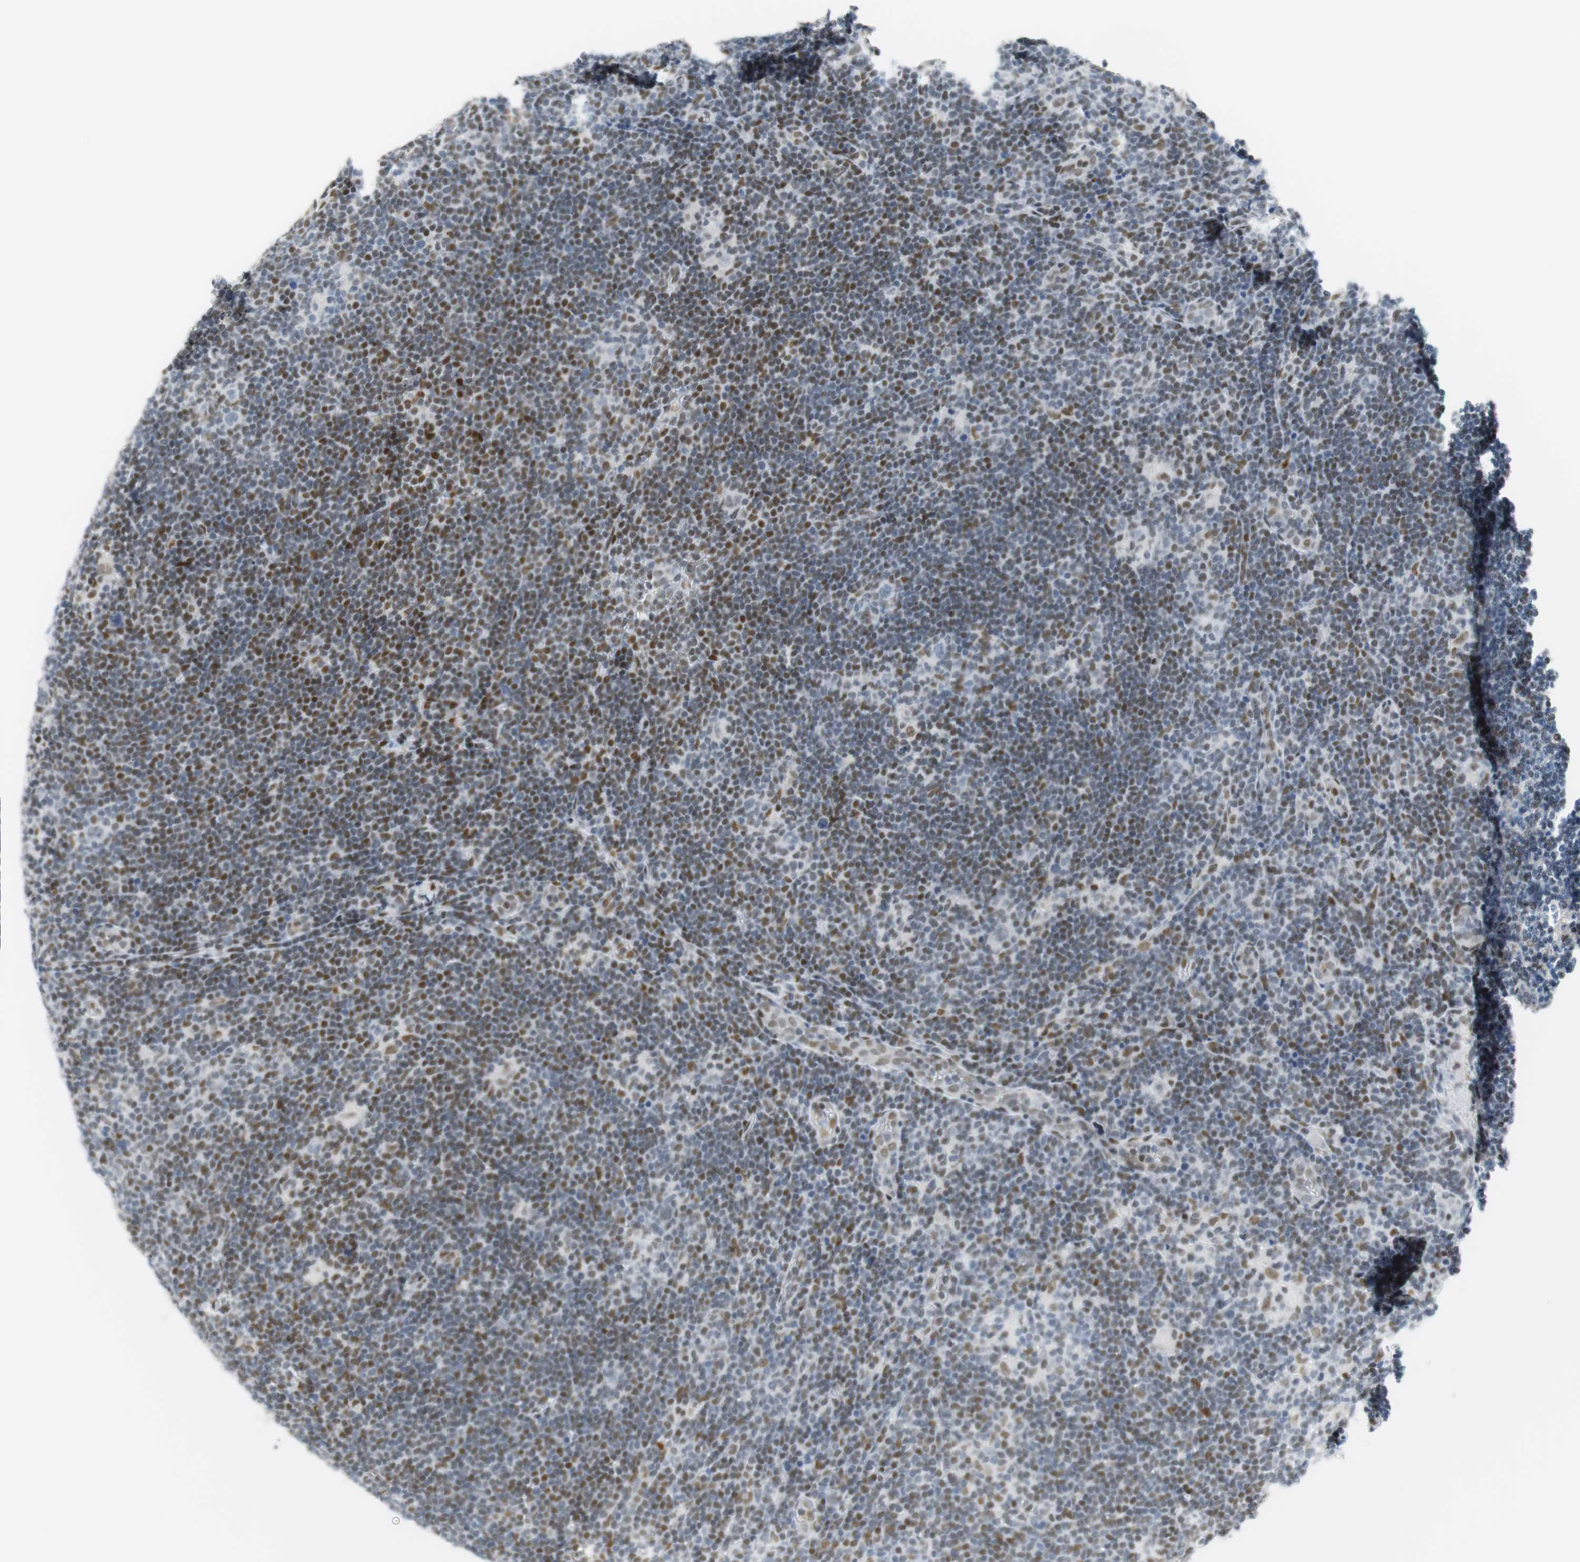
{"staining": {"intensity": "moderate", "quantity": "<25%", "location": "nuclear"}, "tissue": "lymphoma", "cell_type": "Tumor cells", "image_type": "cancer", "snomed": [{"axis": "morphology", "description": "Hodgkin's disease, NOS"}, {"axis": "topography", "description": "Lymph node"}], "caption": "Immunohistochemical staining of lymphoma reveals low levels of moderate nuclear staining in approximately <25% of tumor cells.", "gene": "BMI1", "patient": {"sex": "female", "age": 57}}